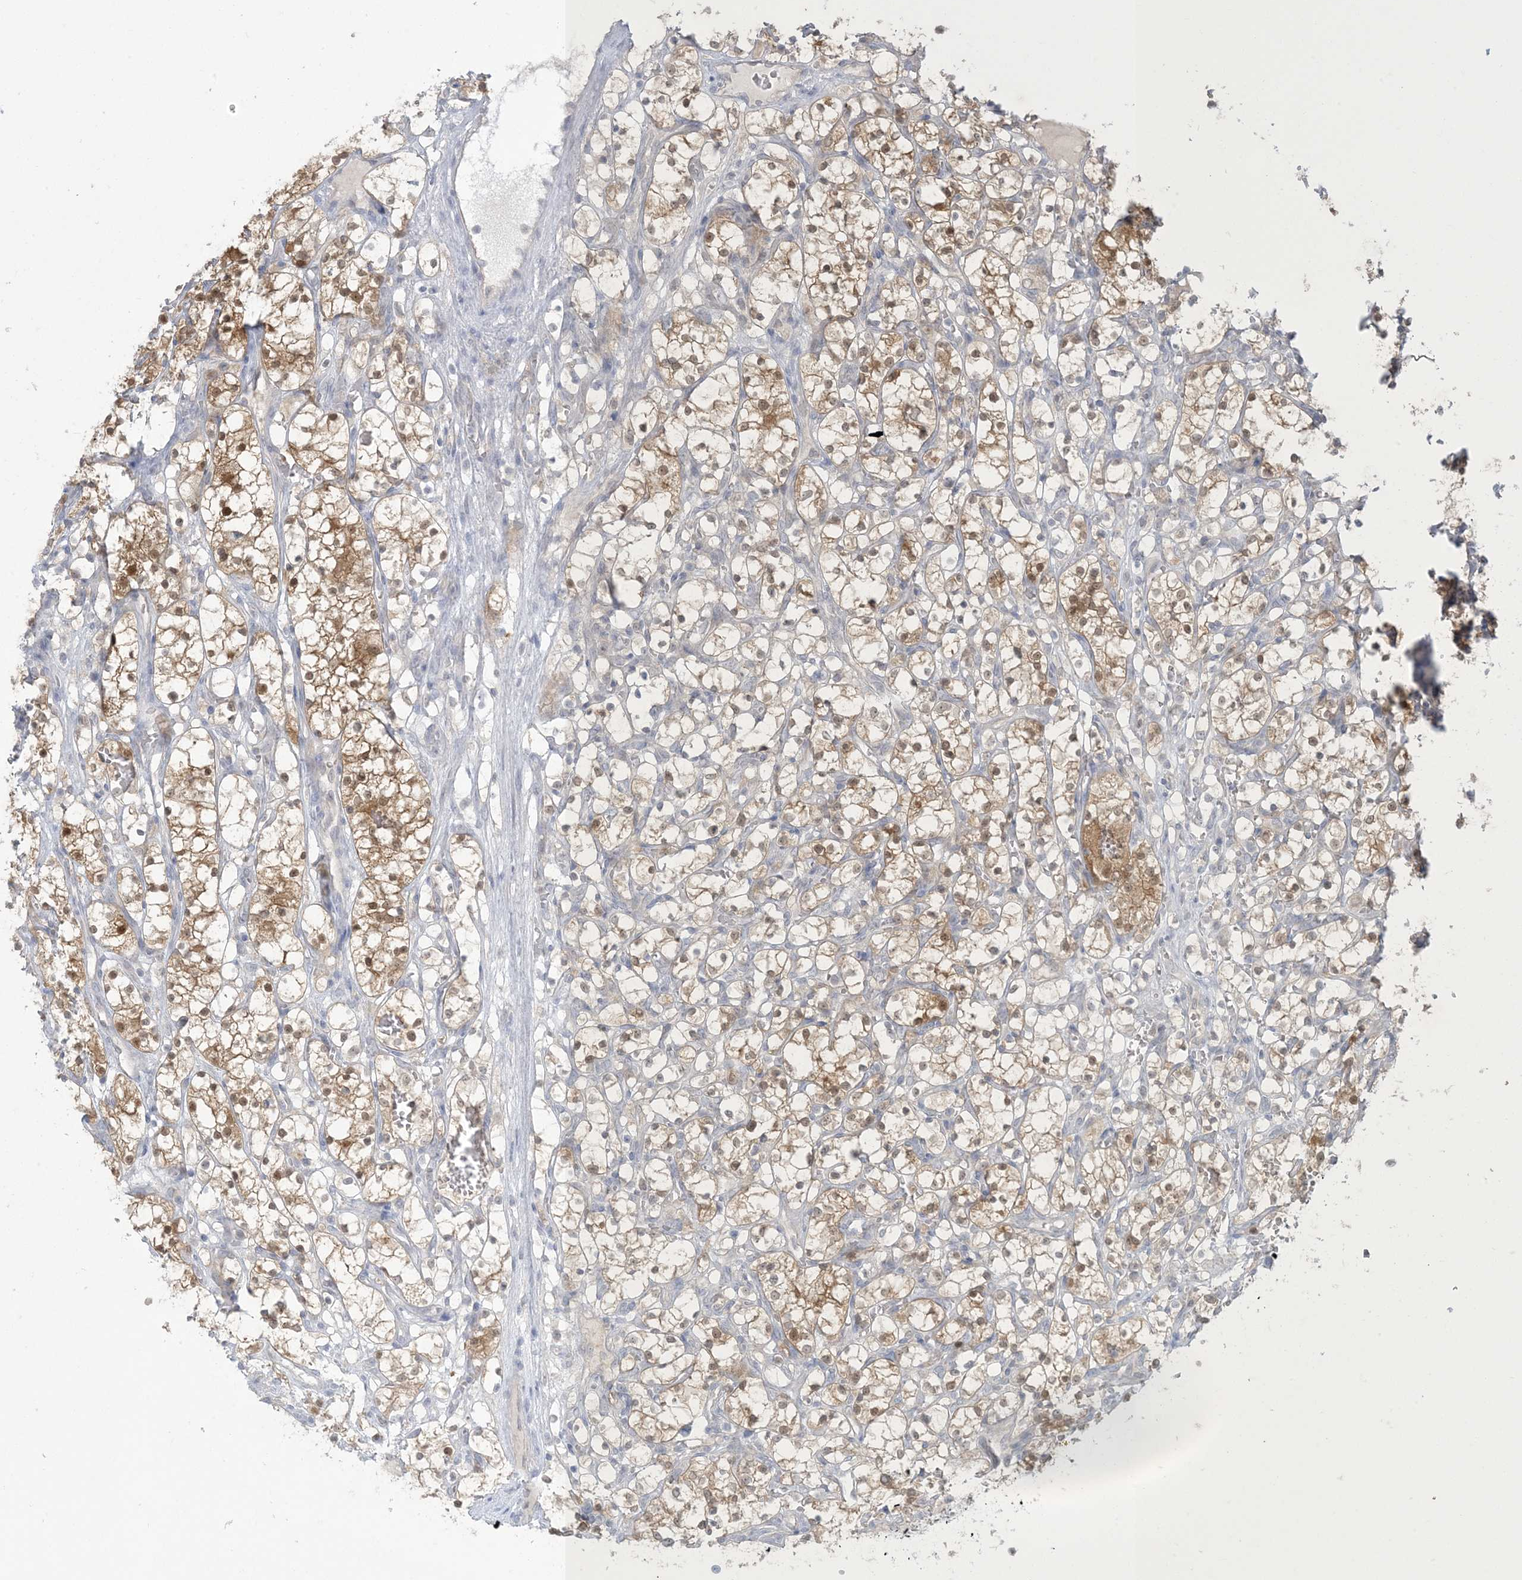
{"staining": {"intensity": "moderate", "quantity": "<25%", "location": "cytoplasmic/membranous,nuclear"}, "tissue": "renal cancer", "cell_type": "Tumor cells", "image_type": "cancer", "snomed": [{"axis": "morphology", "description": "Adenocarcinoma, NOS"}, {"axis": "topography", "description": "Kidney"}], "caption": "Moderate cytoplasmic/membranous and nuclear expression for a protein is identified in approximately <25% of tumor cells of renal cancer (adenocarcinoma) using immunohistochemistry.", "gene": "NRBP2", "patient": {"sex": "female", "age": 69}}